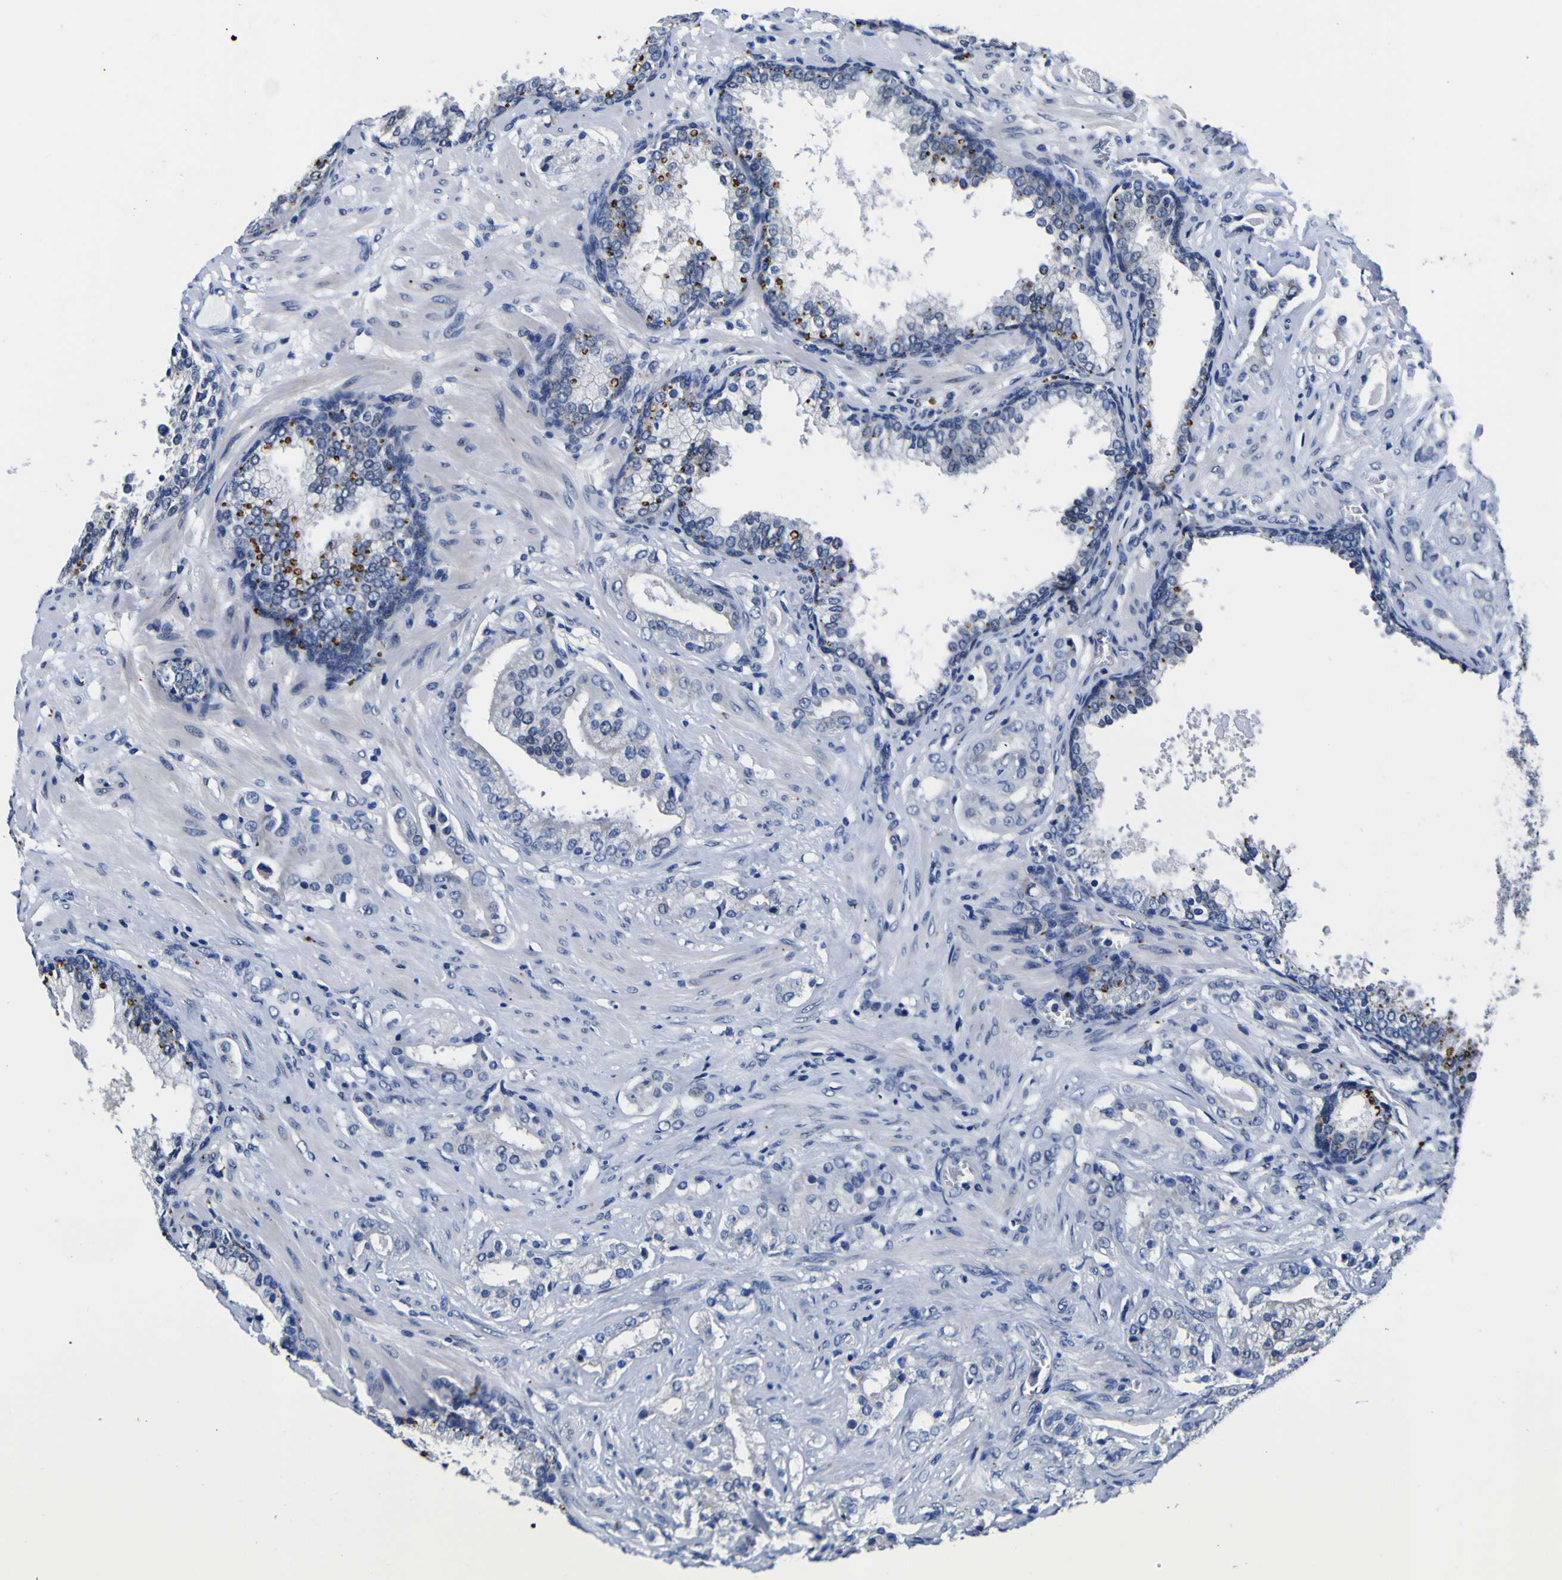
{"staining": {"intensity": "negative", "quantity": "none", "location": "none"}, "tissue": "prostate cancer", "cell_type": "Tumor cells", "image_type": "cancer", "snomed": [{"axis": "morphology", "description": "Adenocarcinoma, Low grade"}, {"axis": "topography", "description": "Prostate"}], "caption": "DAB immunohistochemical staining of adenocarcinoma (low-grade) (prostate) exhibits no significant staining in tumor cells.", "gene": "IGFLR1", "patient": {"sex": "male", "age": 59}}